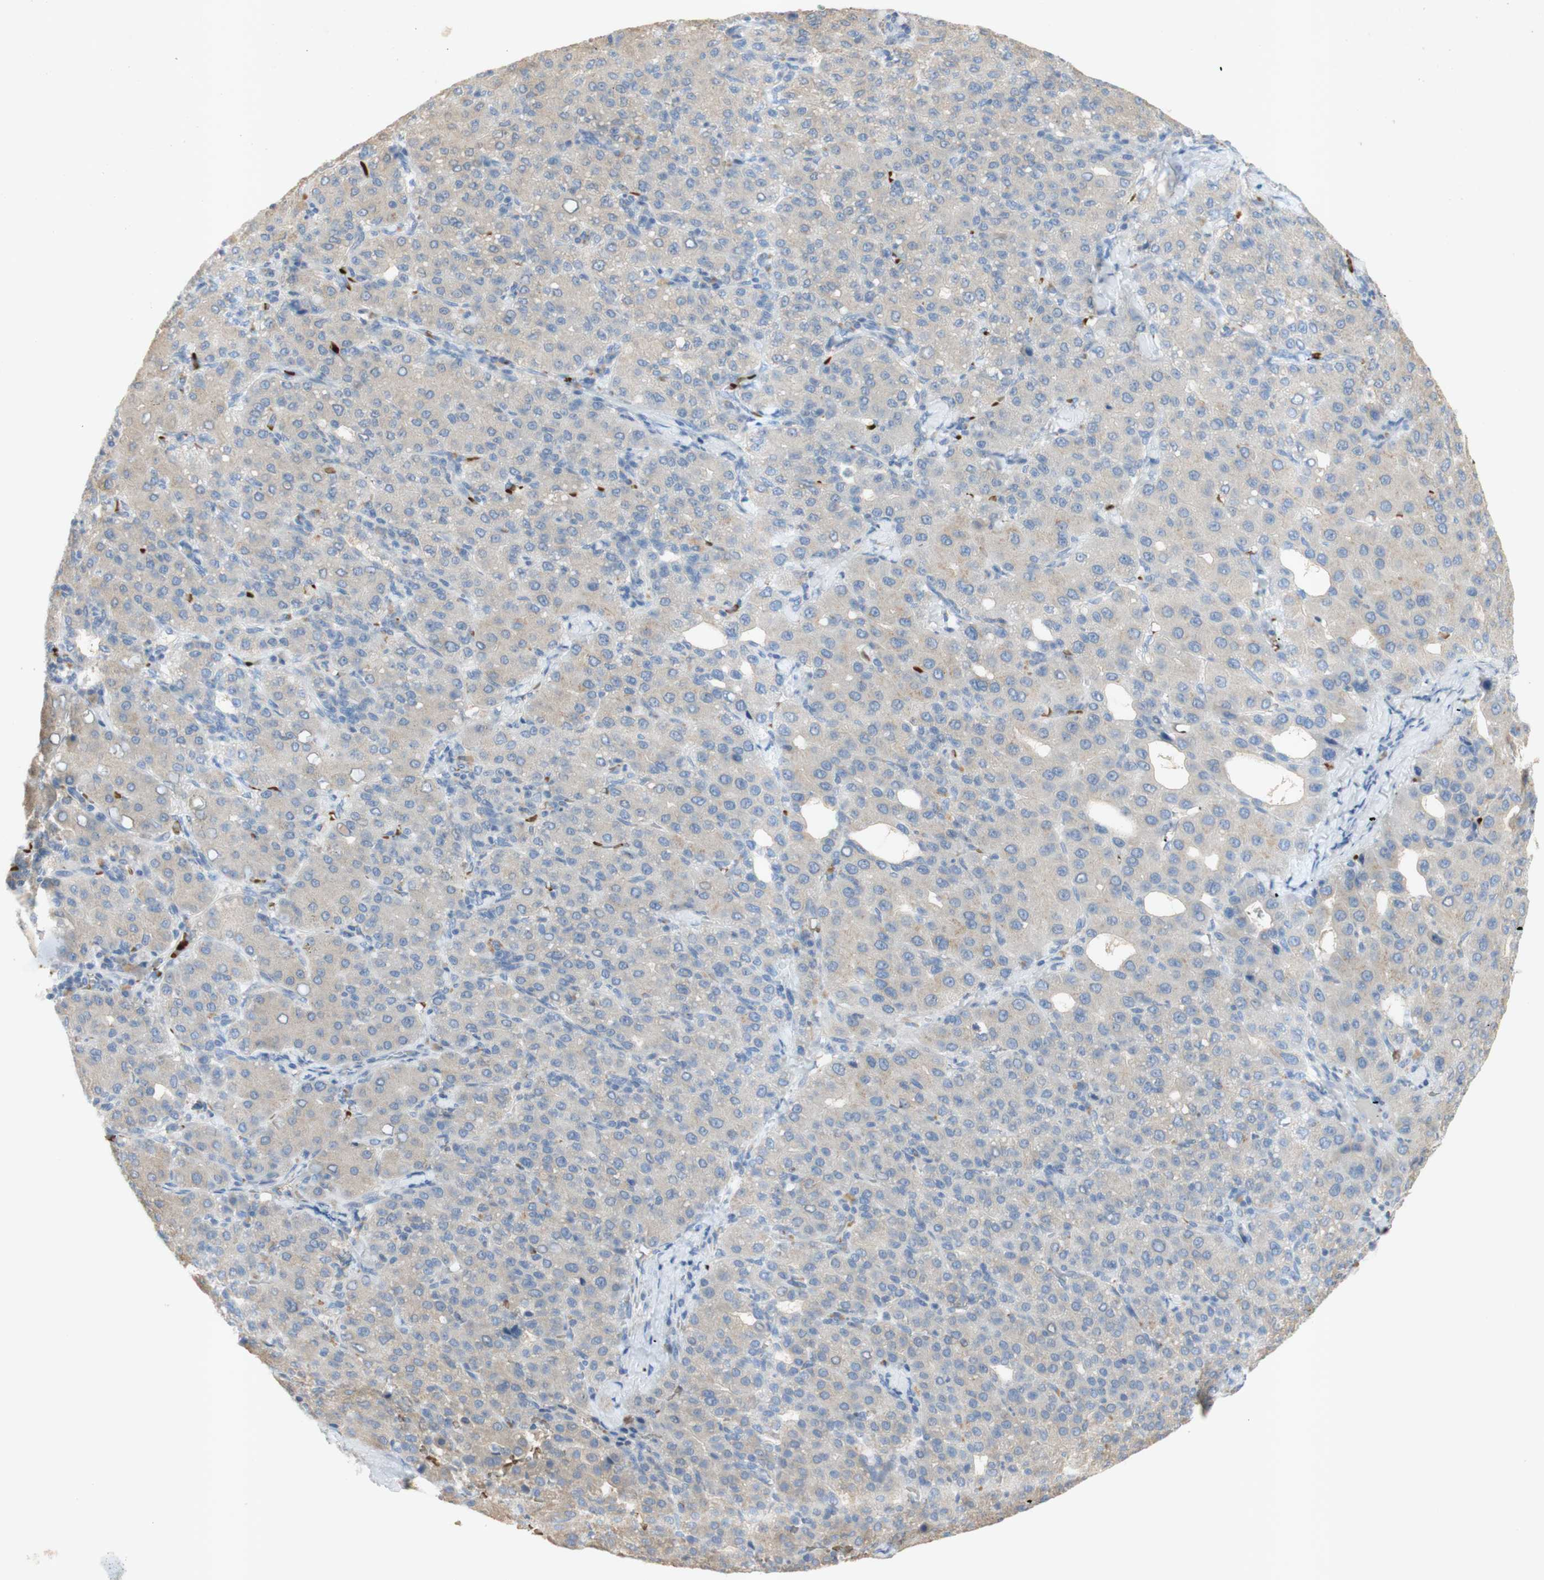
{"staining": {"intensity": "weak", "quantity": "<25%", "location": "cytoplasmic/membranous"}, "tissue": "liver cancer", "cell_type": "Tumor cells", "image_type": "cancer", "snomed": [{"axis": "morphology", "description": "Carcinoma, Hepatocellular, NOS"}, {"axis": "topography", "description": "Liver"}], "caption": "Tumor cells show no significant expression in liver cancer. (DAB (3,3'-diaminobenzidine) immunohistochemistry (IHC) with hematoxylin counter stain).", "gene": "EPO", "patient": {"sex": "male", "age": 65}}